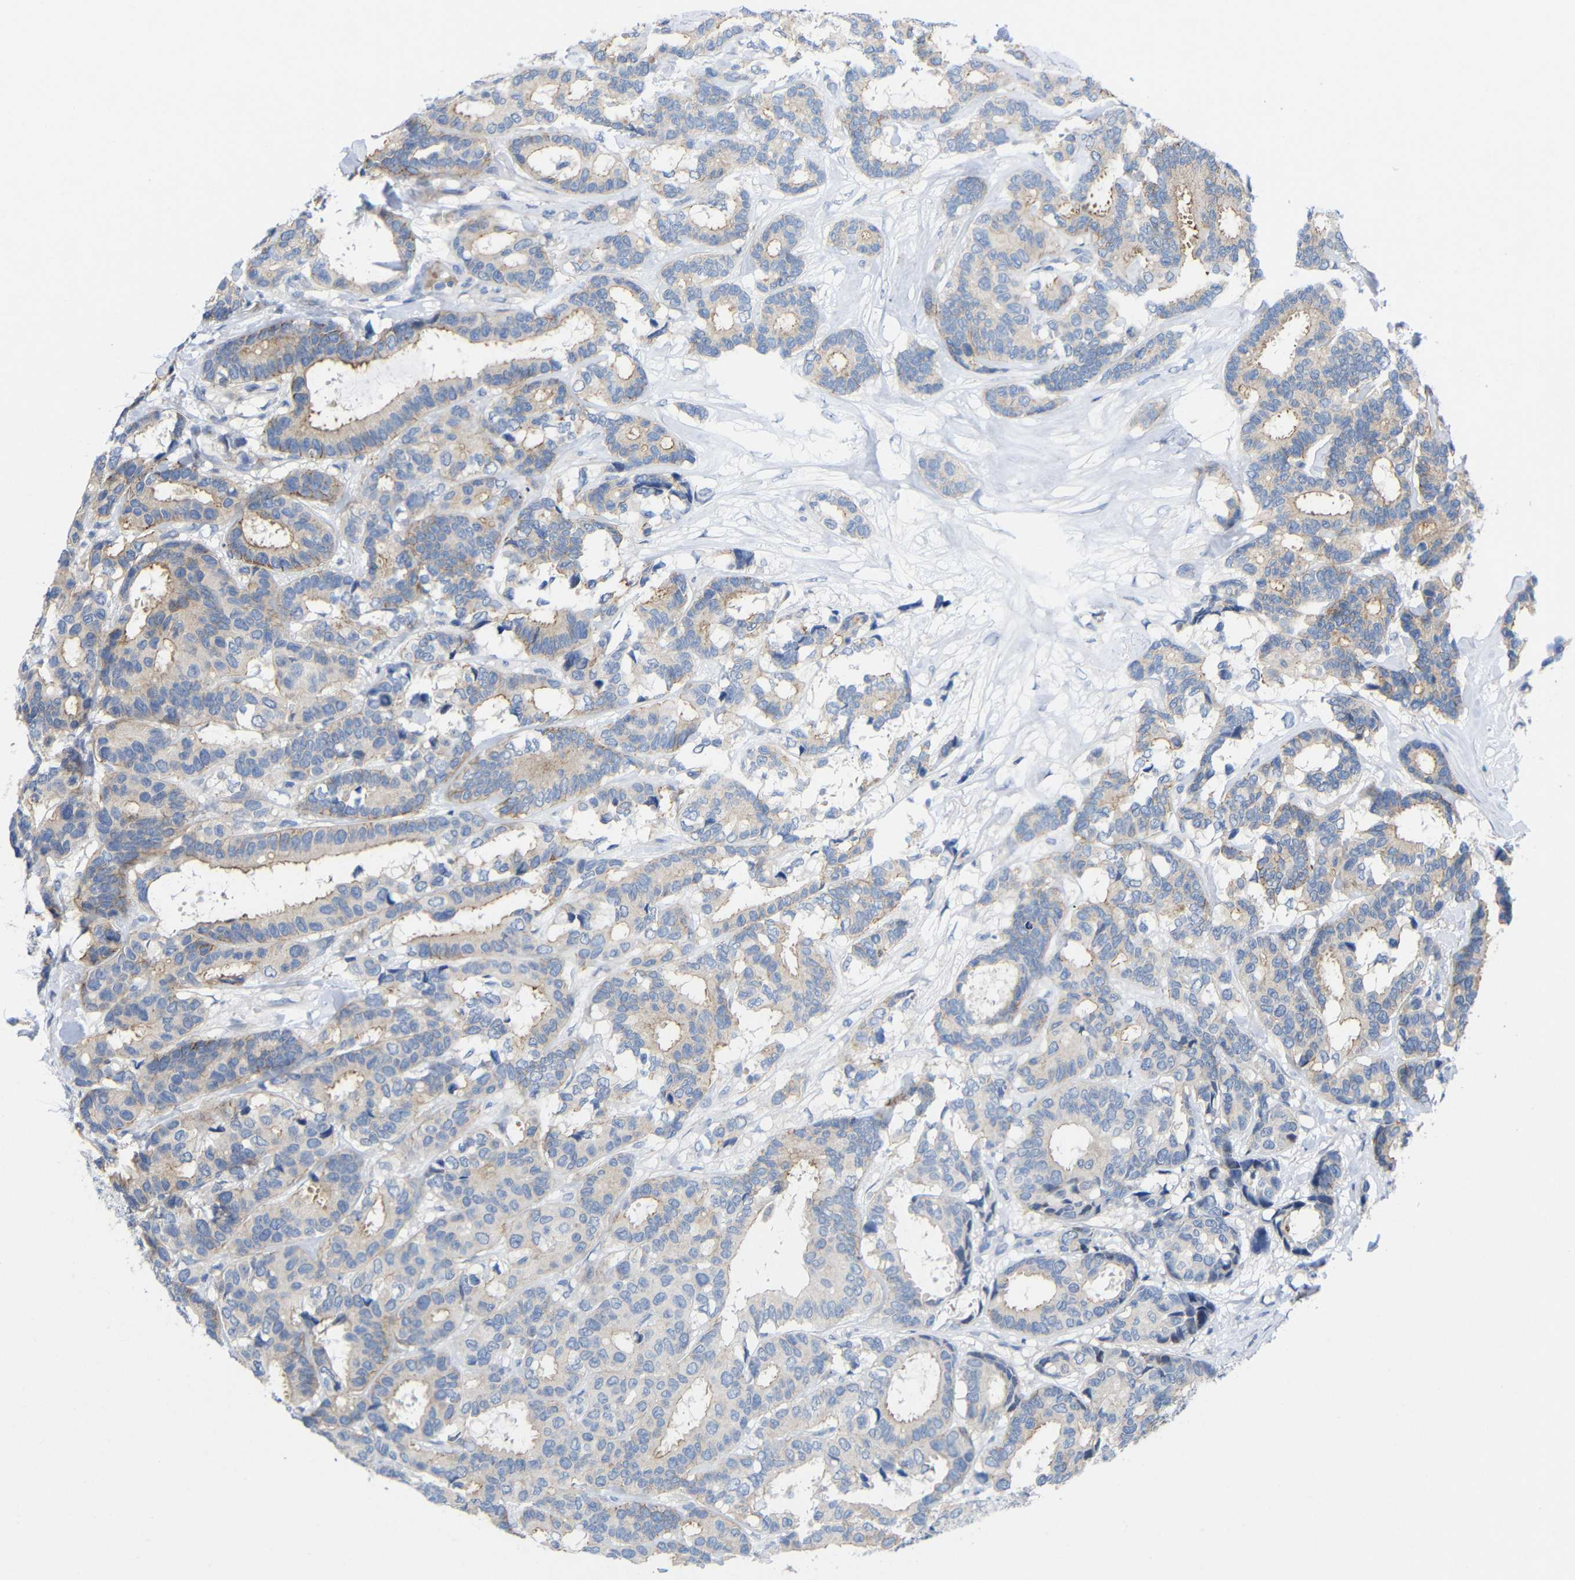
{"staining": {"intensity": "moderate", "quantity": "25%-75%", "location": "cytoplasmic/membranous"}, "tissue": "breast cancer", "cell_type": "Tumor cells", "image_type": "cancer", "snomed": [{"axis": "morphology", "description": "Duct carcinoma"}, {"axis": "topography", "description": "Breast"}], "caption": "This is a micrograph of immunohistochemistry staining of breast intraductal carcinoma, which shows moderate expression in the cytoplasmic/membranous of tumor cells.", "gene": "CMTM1", "patient": {"sex": "female", "age": 87}}